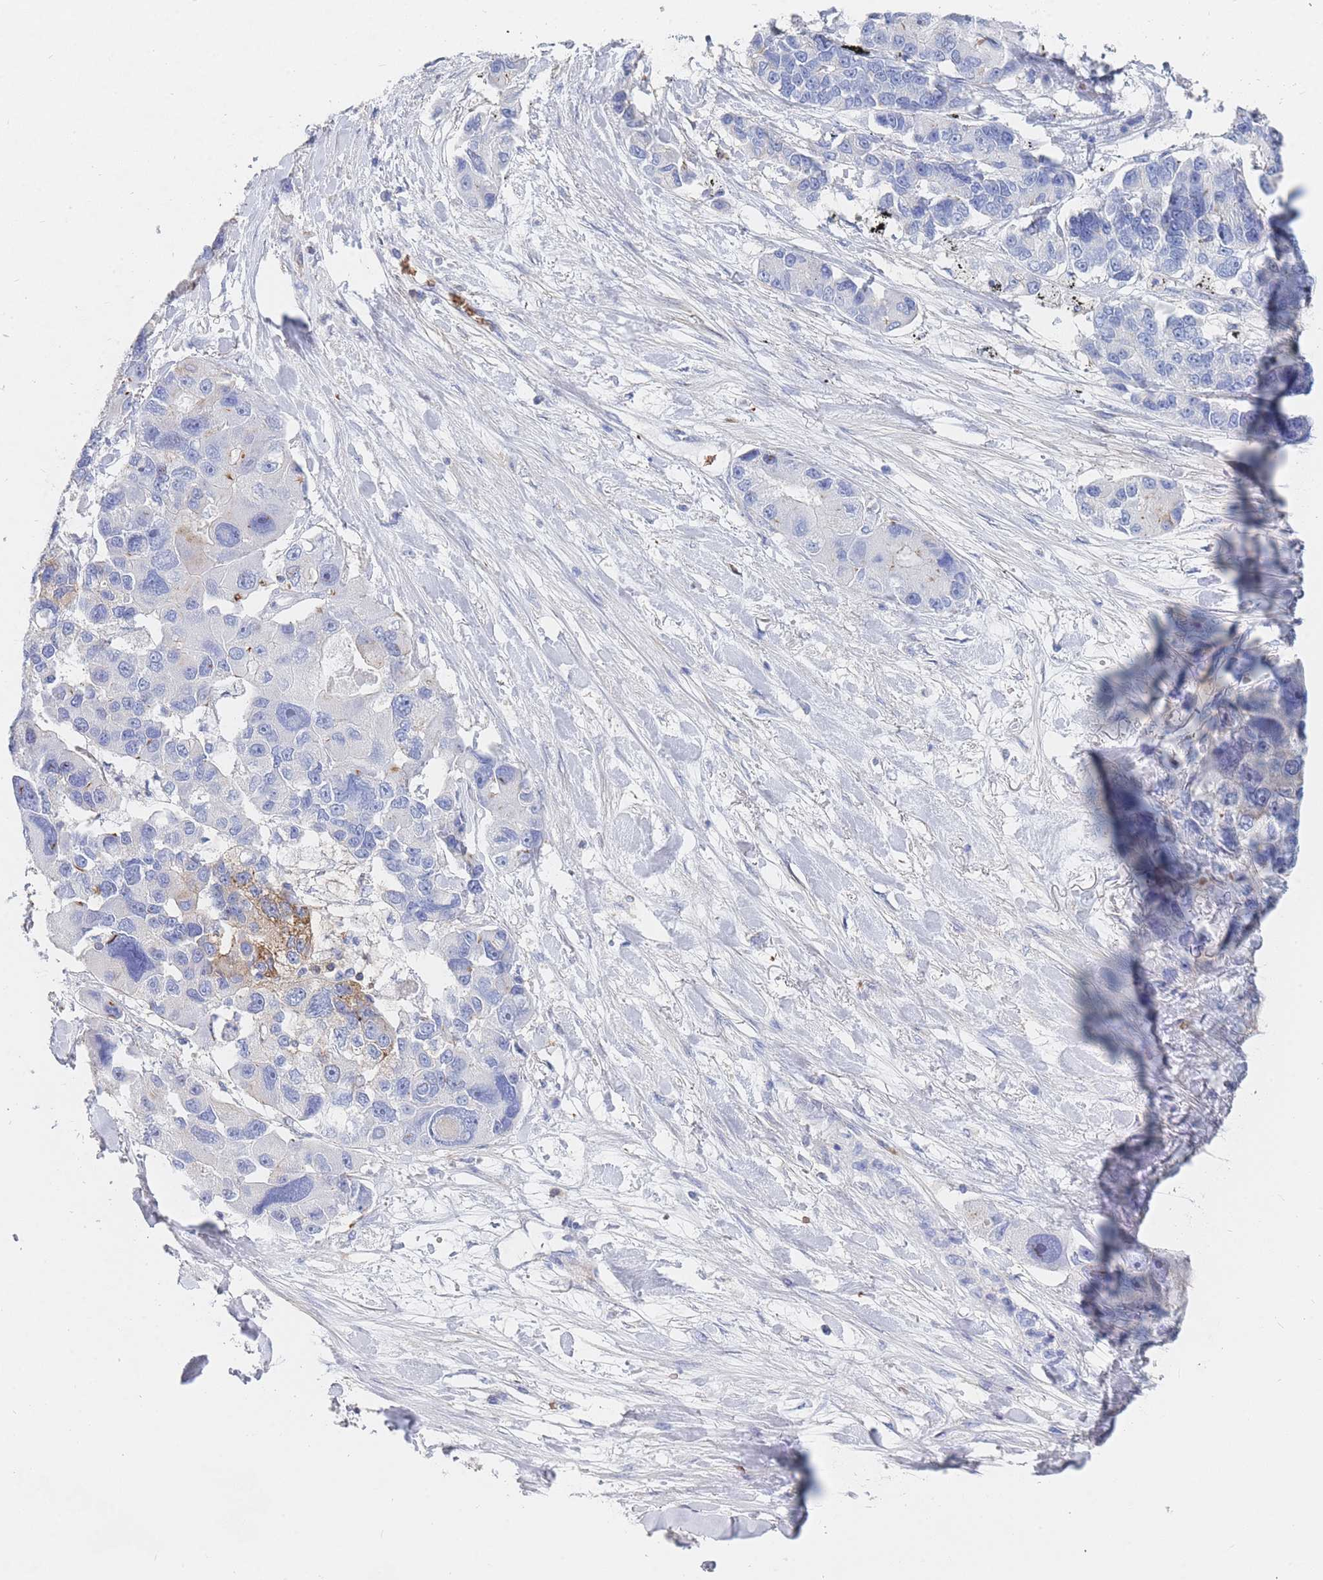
{"staining": {"intensity": "moderate", "quantity": "<25%", "location": "cytoplasmic/membranous"}, "tissue": "lung cancer", "cell_type": "Tumor cells", "image_type": "cancer", "snomed": [{"axis": "morphology", "description": "Adenocarcinoma, NOS"}, {"axis": "topography", "description": "Lung"}], "caption": "Immunohistochemical staining of human lung cancer (adenocarcinoma) demonstrates moderate cytoplasmic/membranous protein positivity in about <25% of tumor cells.", "gene": "SLC2A1", "patient": {"sex": "female", "age": 54}}